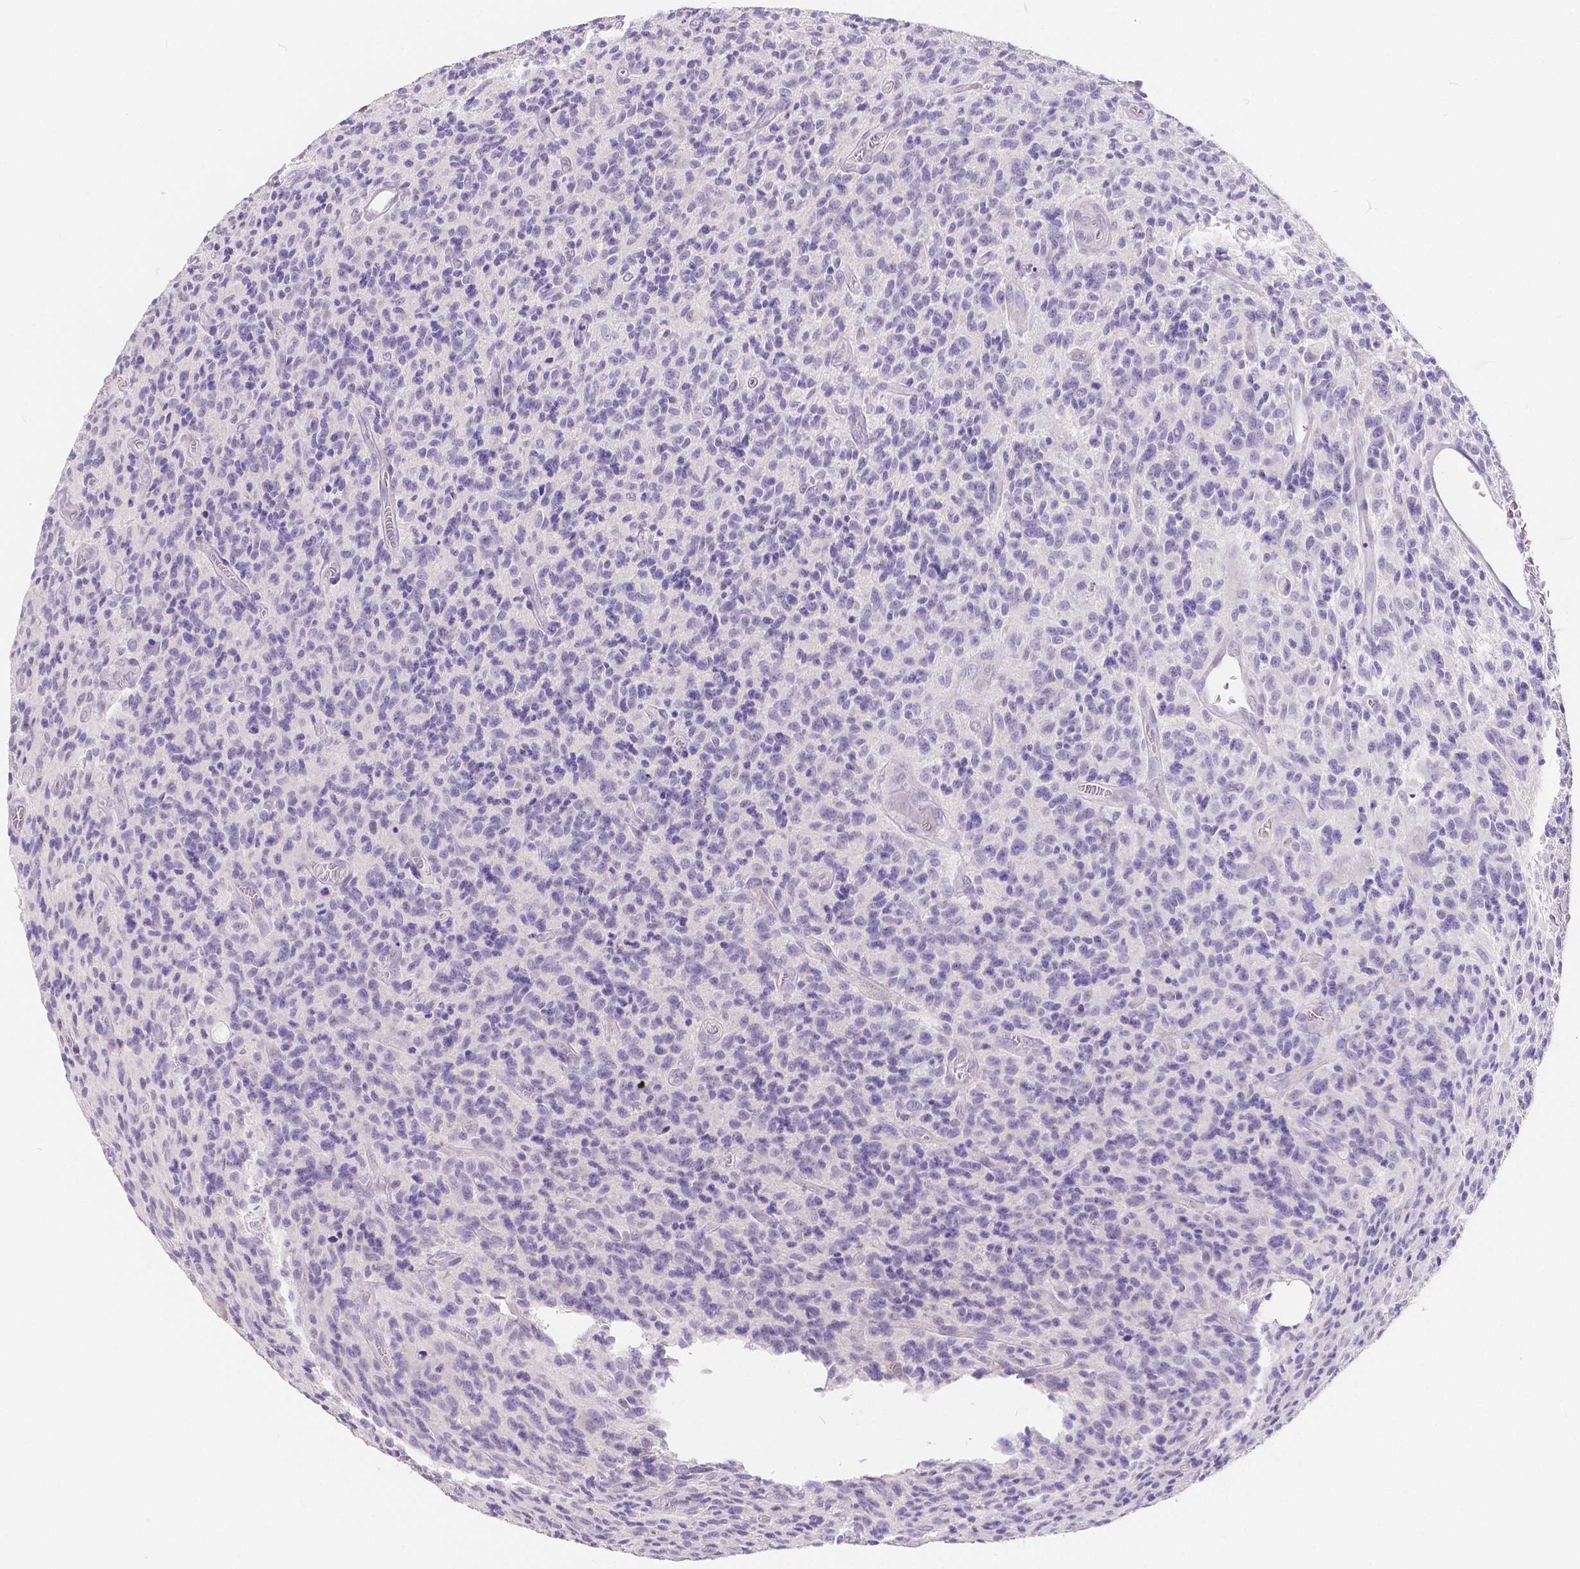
{"staining": {"intensity": "negative", "quantity": "none", "location": "none"}, "tissue": "glioma", "cell_type": "Tumor cells", "image_type": "cancer", "snomed": [{"axis": "morphology", "description": "Glioma, malignant, High grade"}, {"axis": "topography", "description": "Brain"}], "caption": "Tumor cells show no significant protein expression in glioma.", "gene": "ACP5", "patient": {"sex": "male", "age": 76}}